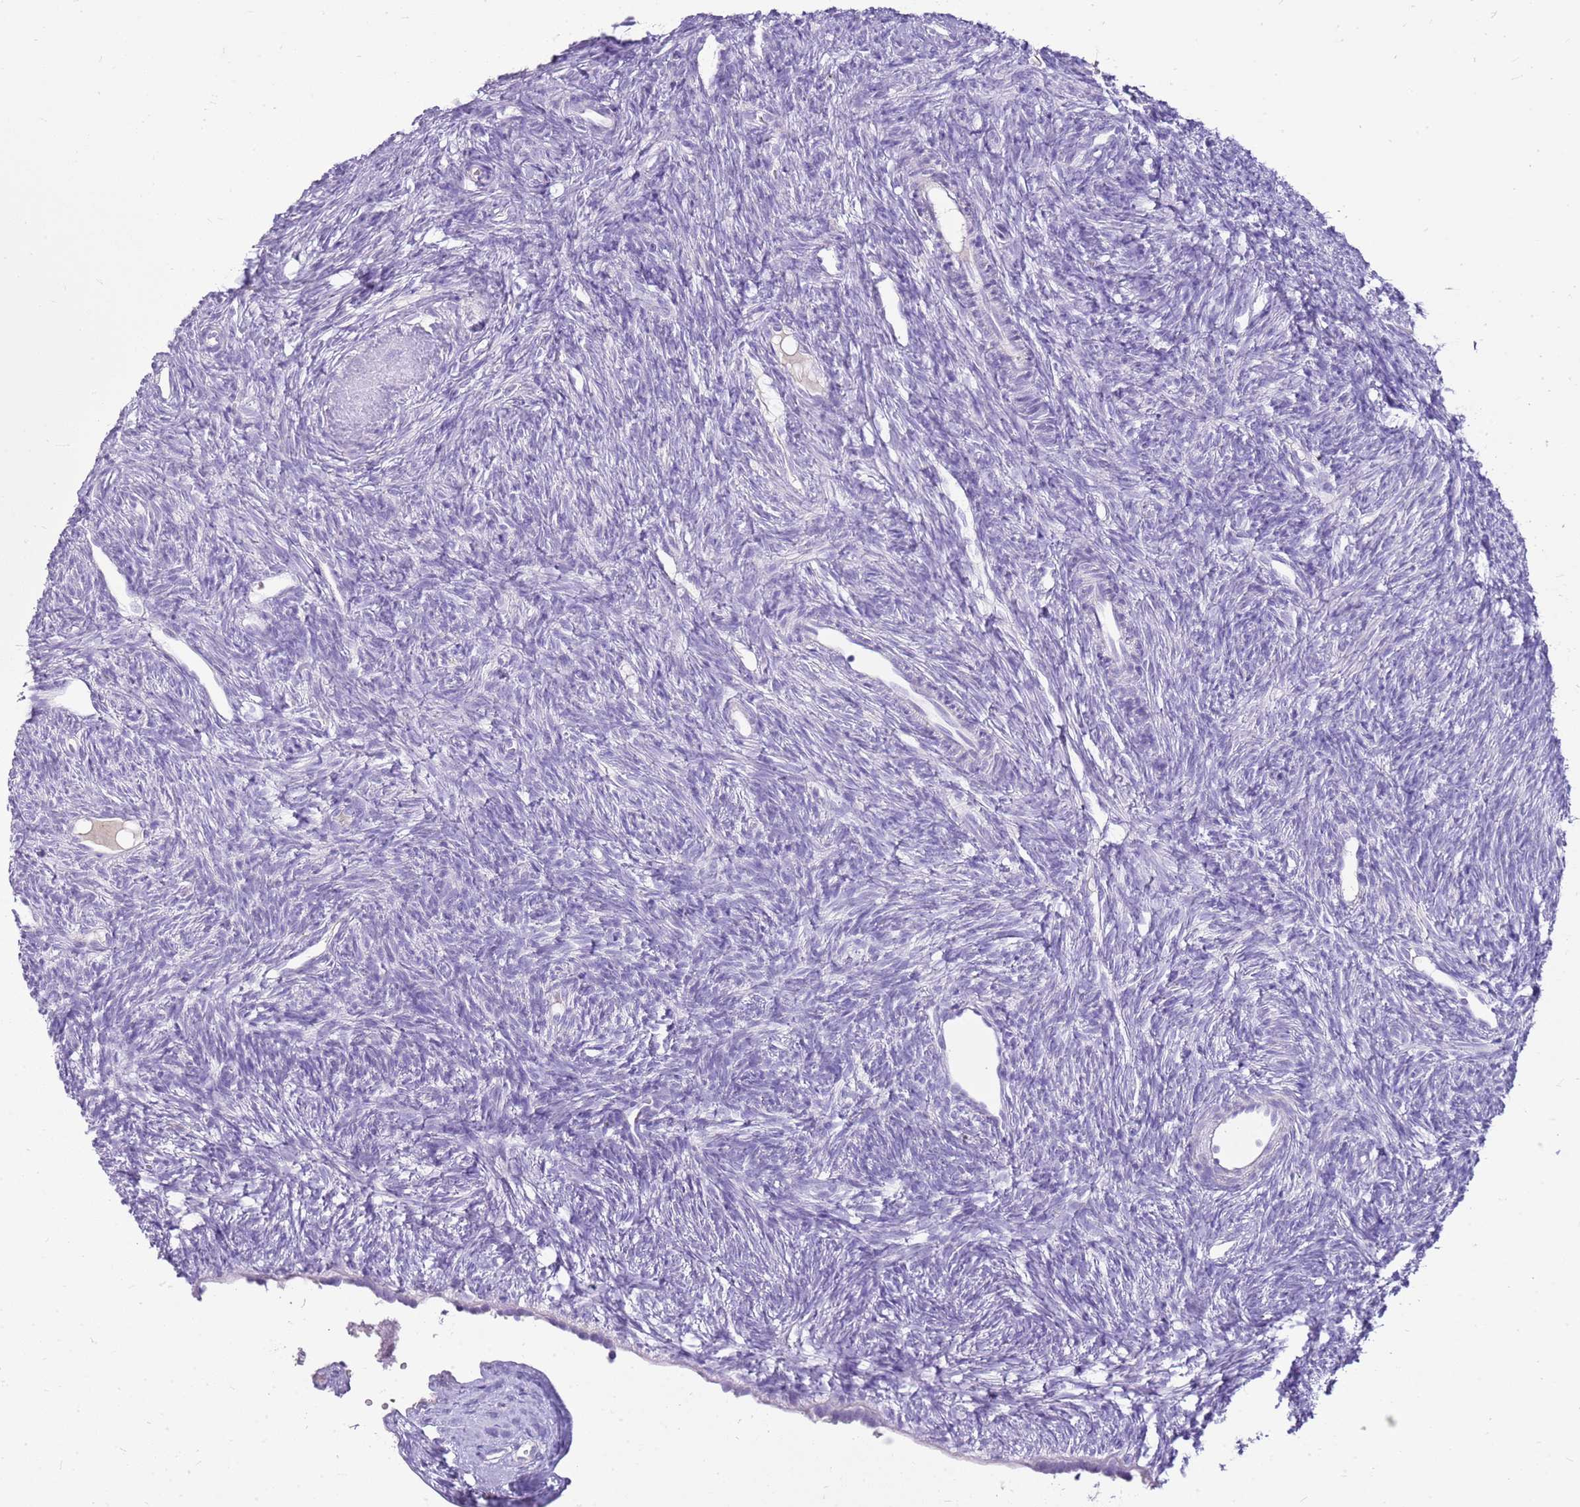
{"staining": {"intensity": "negative", "quantity": "none", "location": "none"}, "tissue": "ovary", "cell_type": "Ovarian stroma cells", "image_type": "normal", "snomed": [{"axis": "morphology", "description": "Normal tissue, NOS"}, {"axis": "topography", "description": "Ovary"}], "caption": "Ovarian stroma cells show no significant positivity in unremarkable ovary. Nuclei are stained in blue.", "gene": "FABP2", "patient": {"sex": "female", "age": 51}}